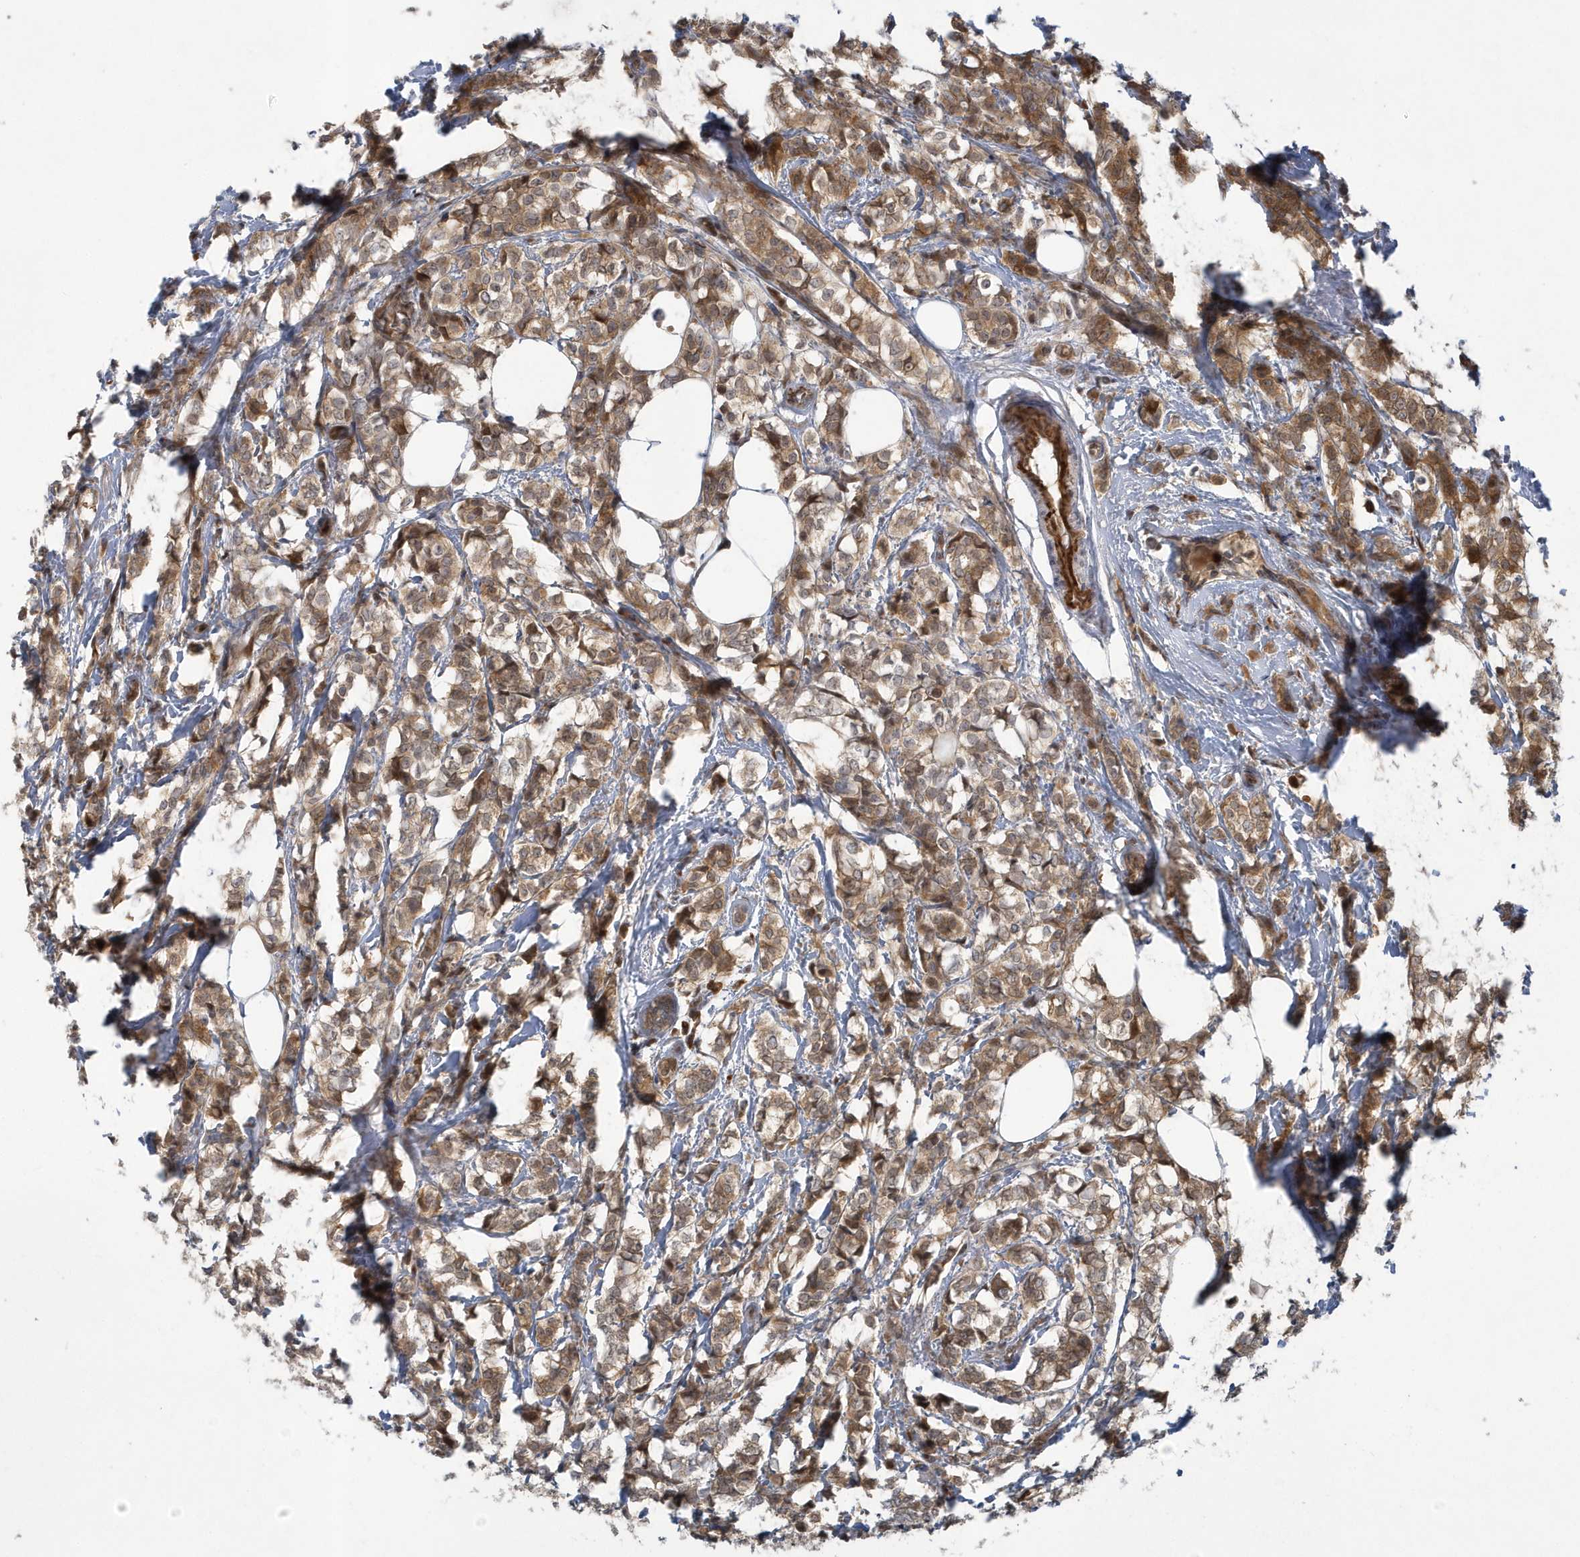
{"staining": {"intensity": "moderate", "quantity": ">75%", "location": "cytoplasmic/membranous"}, "tissue": "breast cancer", "cell_type": "Tumor cells", "image_type": "cancer", "snomed": [{"axis": "morphology", "description": "Lobular carcinoma"}, {"axis": "topography", "description": "Breast"}], "caption": "IHC staining of breast cancer, which shows medium levels of moderate cytoplasmic/membranous staining in approximately >75% of tumor cells indicating moderate cytoplasmic/membranous protein staining. The staining was performed using DAB (brown) for protein detection and nuclei were counterstained in hematoxylin (blue).", "gene": "ATG4A", "patient": {"sex": "female", "age": 60}}